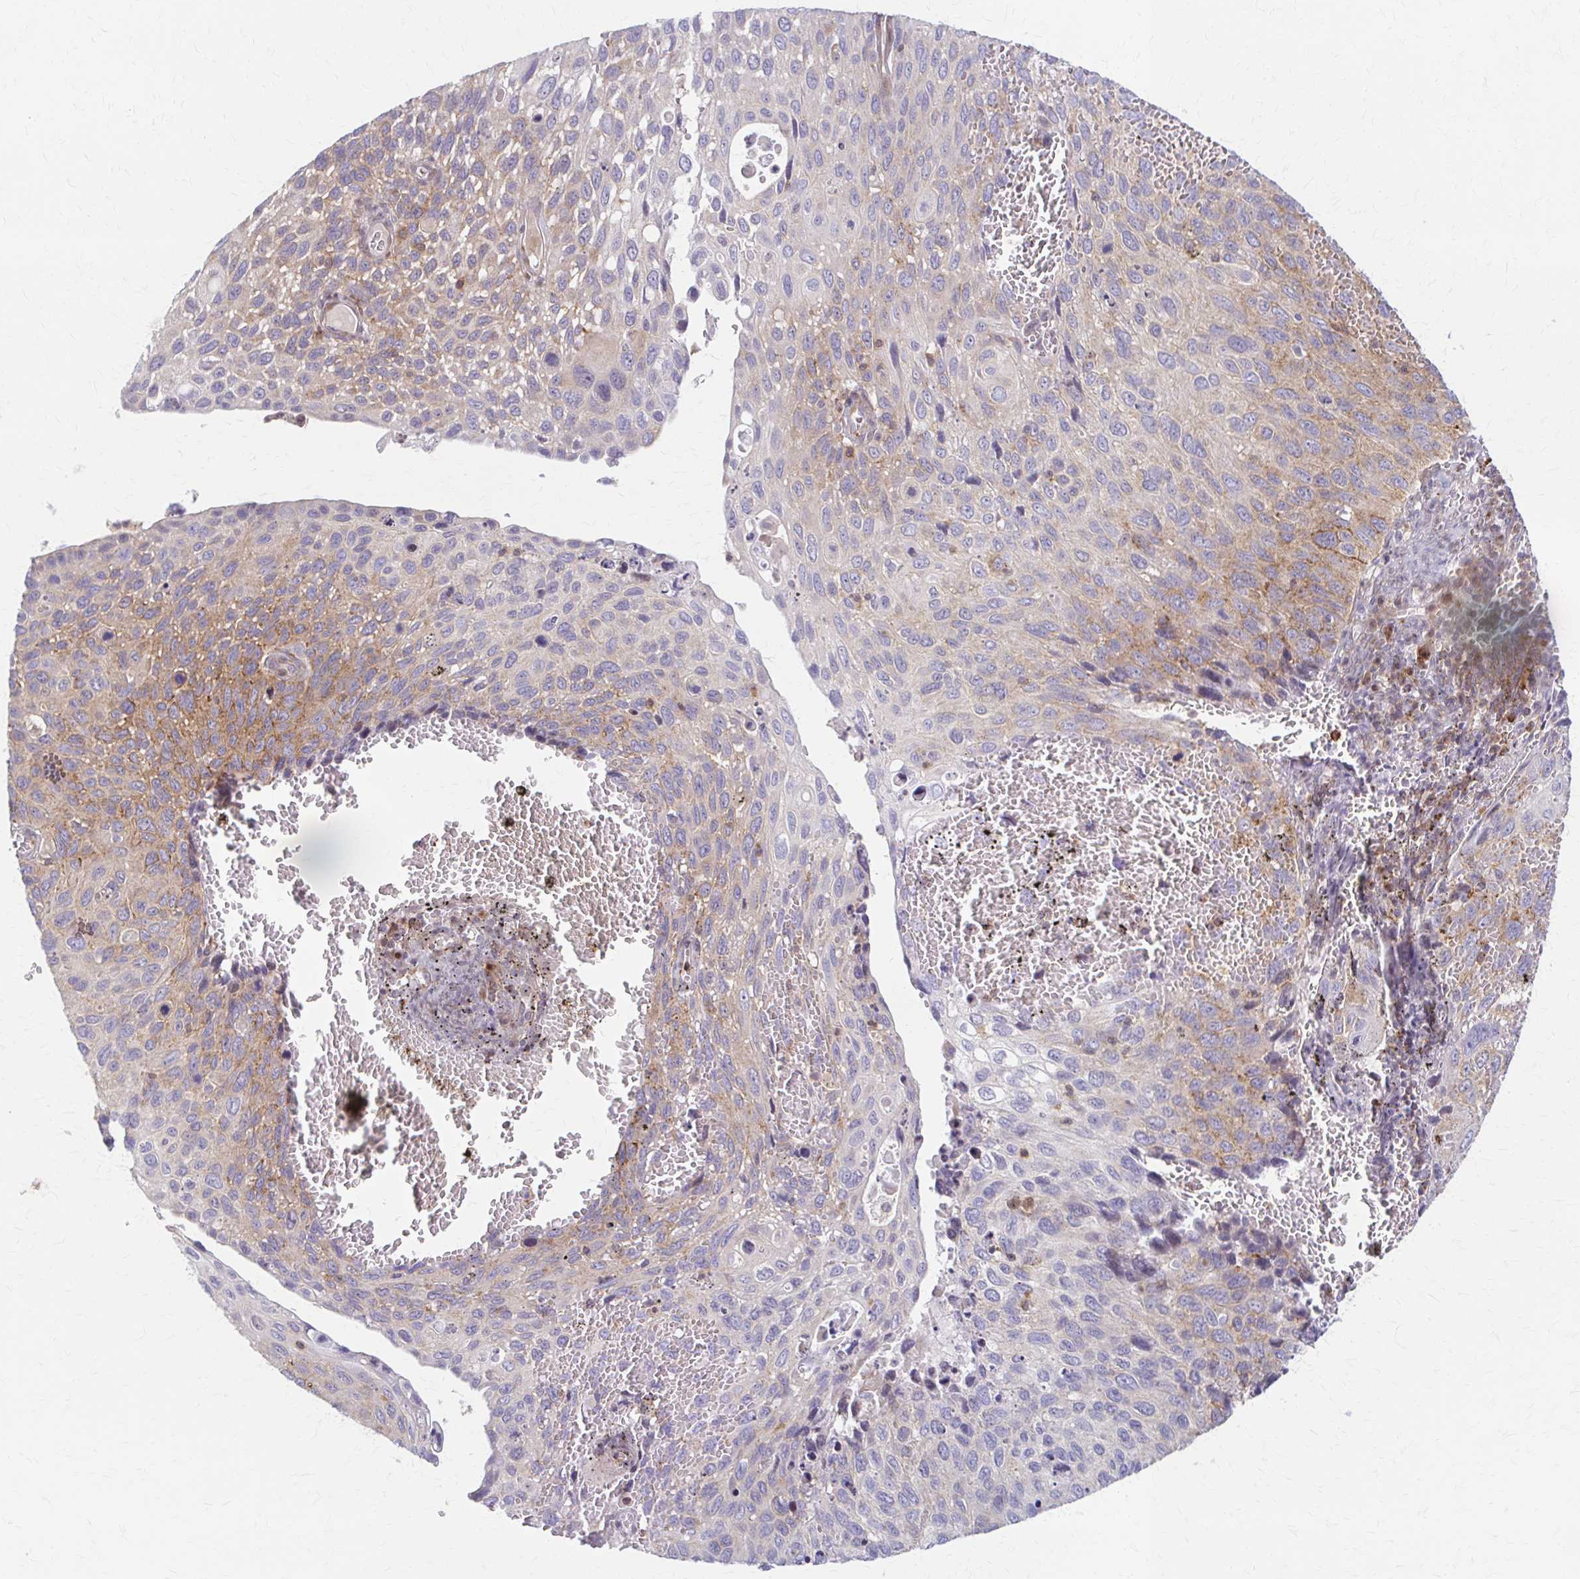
{"staining": {"intensity": "weak", "quantity": "<25%", "location": "cytoplasmic/membranous"}, "tissue": "cervical cancer", "cell_type": "Tumor cells", "image_type": "cancer", "snomed": [{"axis": "morphology", "description": "Squamous cell carcinoma, NOS"}, {"axis": "topography", "description": "Cervix"}], "caption": "There is no significant staining in tumor cells of cervical squamous cell carcinoma. (IHC, brightfield microscopy, high magnification).", "gene": "ARHGAP35", "patient": {"sex": "female", "age": 70}}